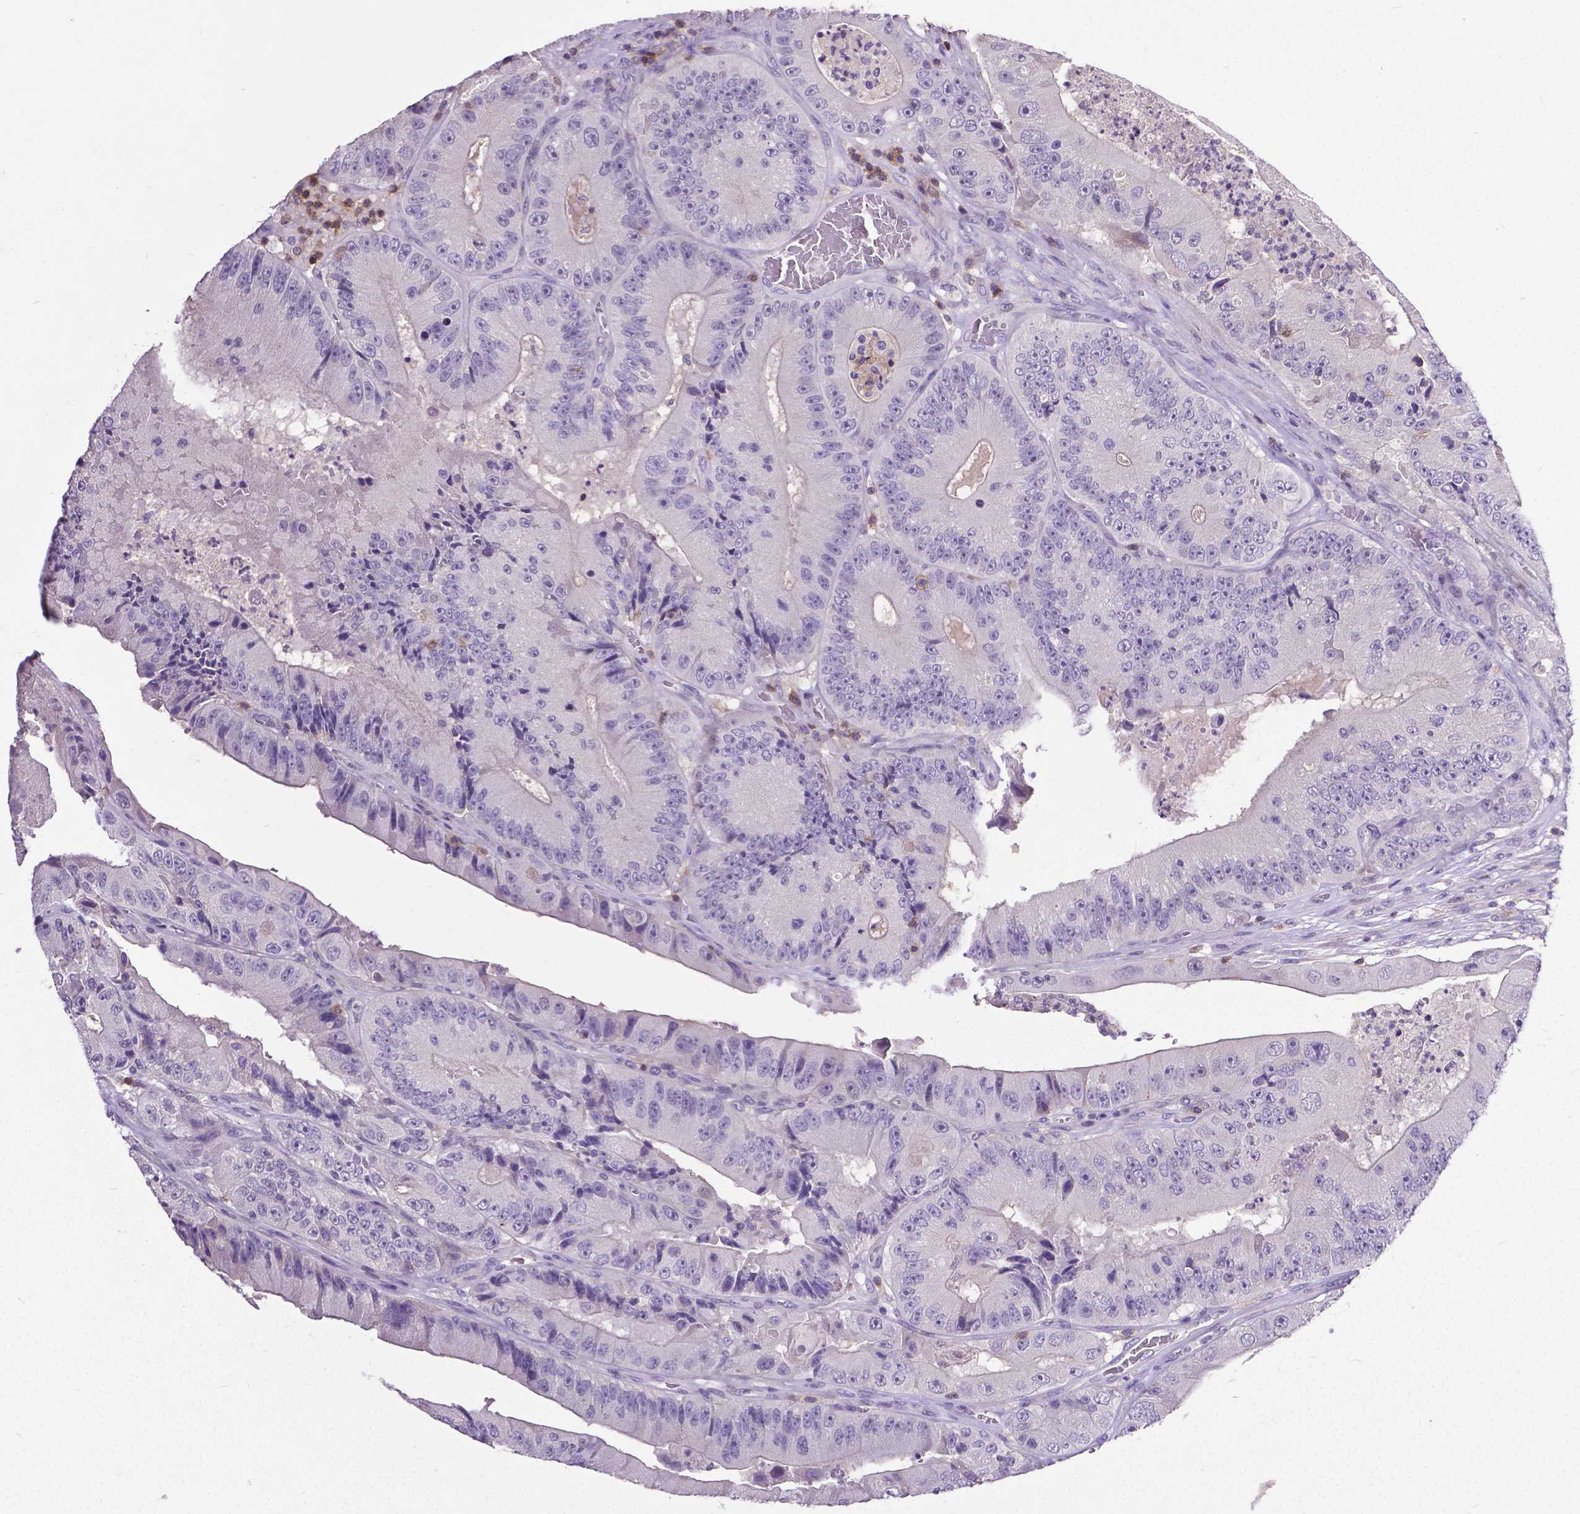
{"staining": {"intensity": "negative", "quantity": "none", "location": "none"}, "tissue": "colorectal cancer", "cell_type": "Tumor cells", "image_type": "cancer", "snomed": [{"axis": "morphology", "description": "Adenocarcinoma, NOS"}, {"axis": "topography", "description": "Colon"}], "caption": "Protein analysis of adenocarcinoma (colorectal) displays no significant expression in tumor cells.", "gene": "CD4", "patient": {"sex": "female", "age": 86}}